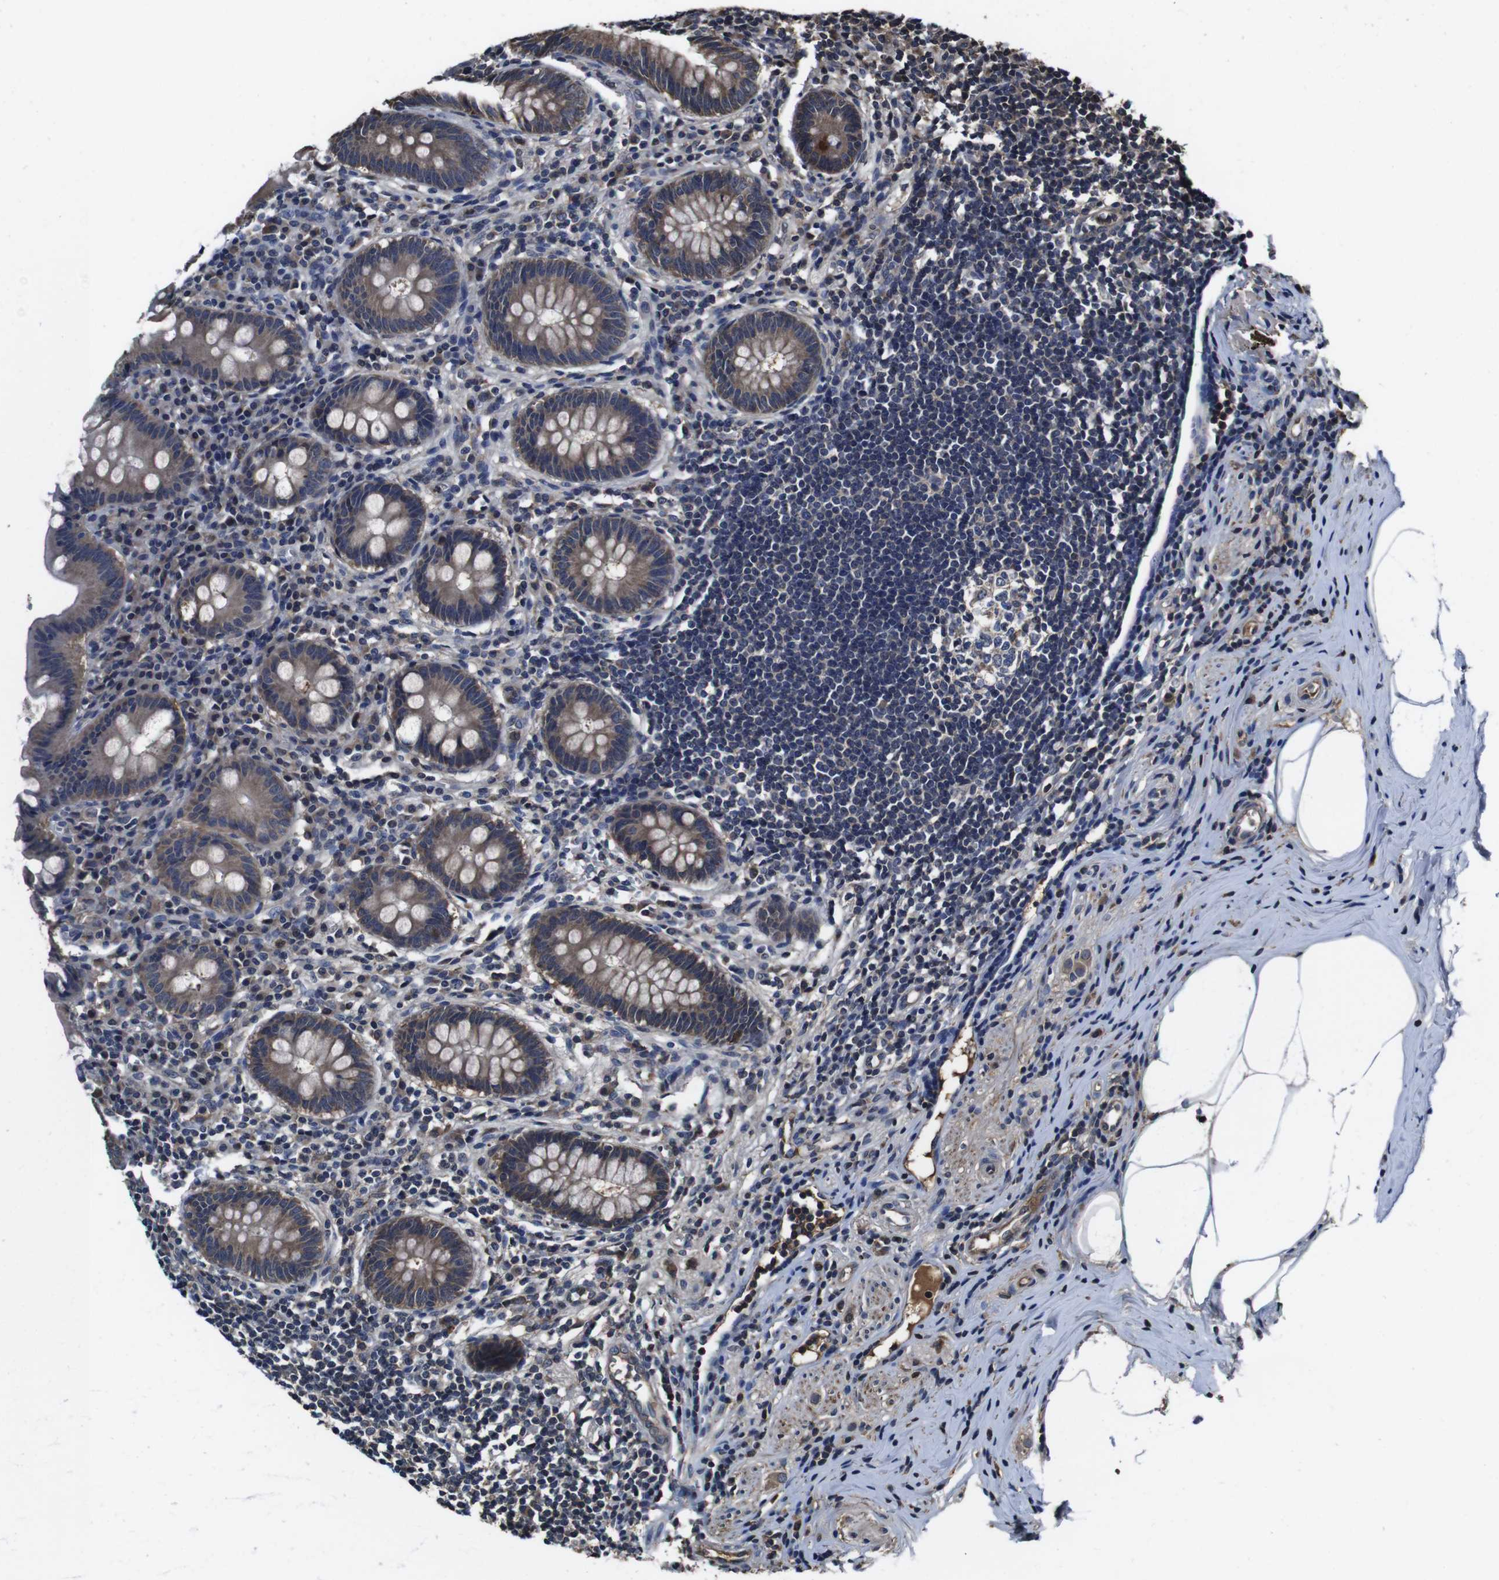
{"staining": {"intensity": "moderate", "quantity": ">75%", "location": "cytoplasmic/membranous"}, "tissue": "appendix", "cell_type": "Glandular cells", "image_type": "normal", "snomed": [{"axis": "morphology", "description": "Normal tissue, NOS"}, {"axis": "topography", "description": "Appendix"}], "caption": "Immunohistochemical staining of unremarkable appendix demonstrates >75% levels of moderate cytoplasmic/membranous protein positivity in approximately >75% of glandular cells.", "gene": "CXCL11", "patient": {"sex": "female", "age": 50}}